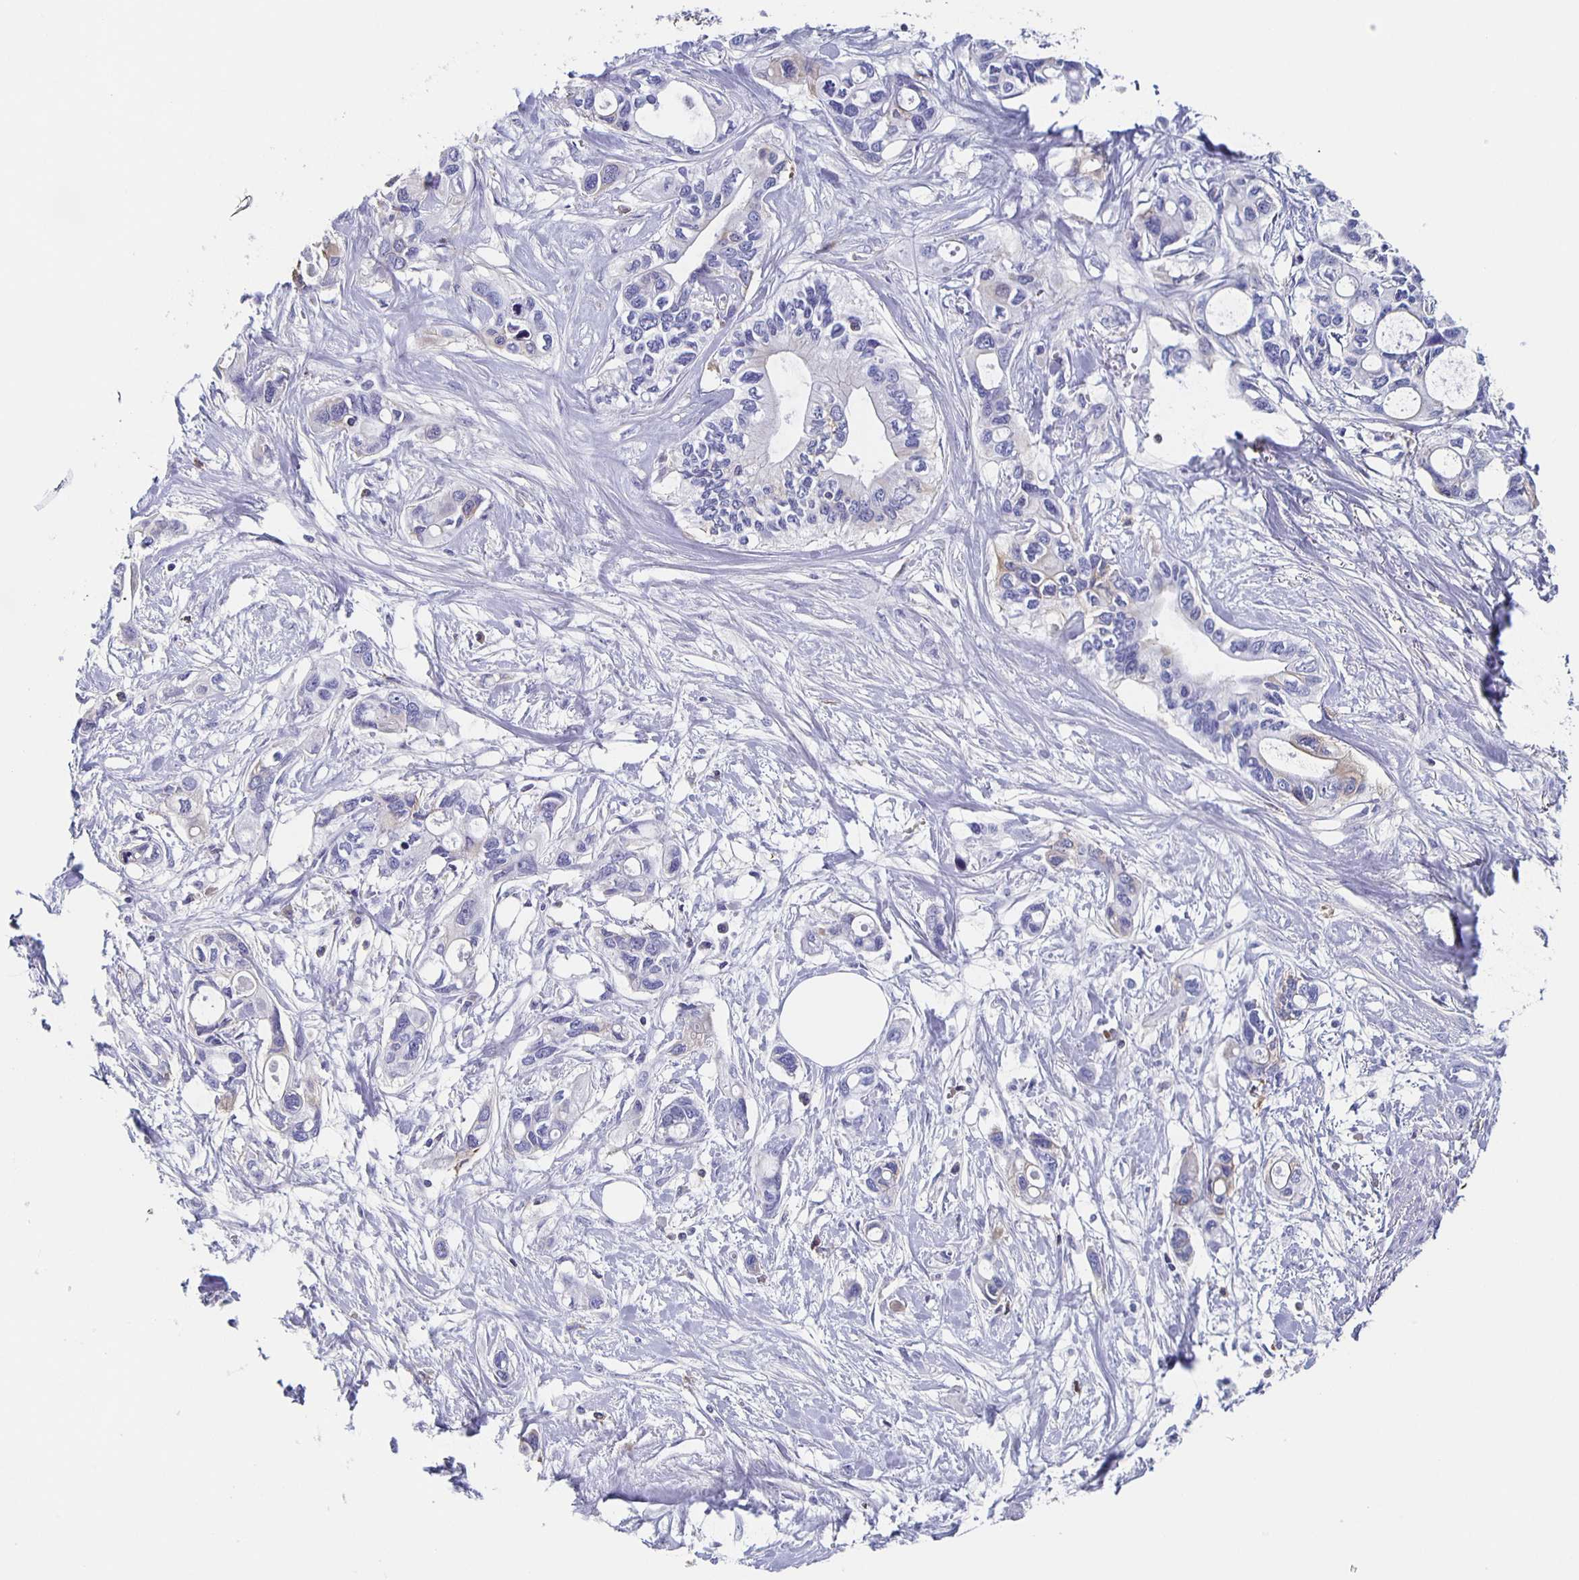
{"staining": {"intensity": "negative", "quantity": "none", "location": "none"}, "tissue": "pancreatic cancer", "cell_type": "Tumor cells", "image_type": "cancer", "snomed": [{"axis": "morphology", "description": "Adenocarcinoma, NOS"}, {"axis": "topography", "description": "Pancreas"}], "caption": "Pancreatic cancer (adenocarcinoma) stained for a protein using immunohistochemistry displays no staining tumor cells.", "gene": "FGA", "patient": {"sex": "male", "age": 60}}